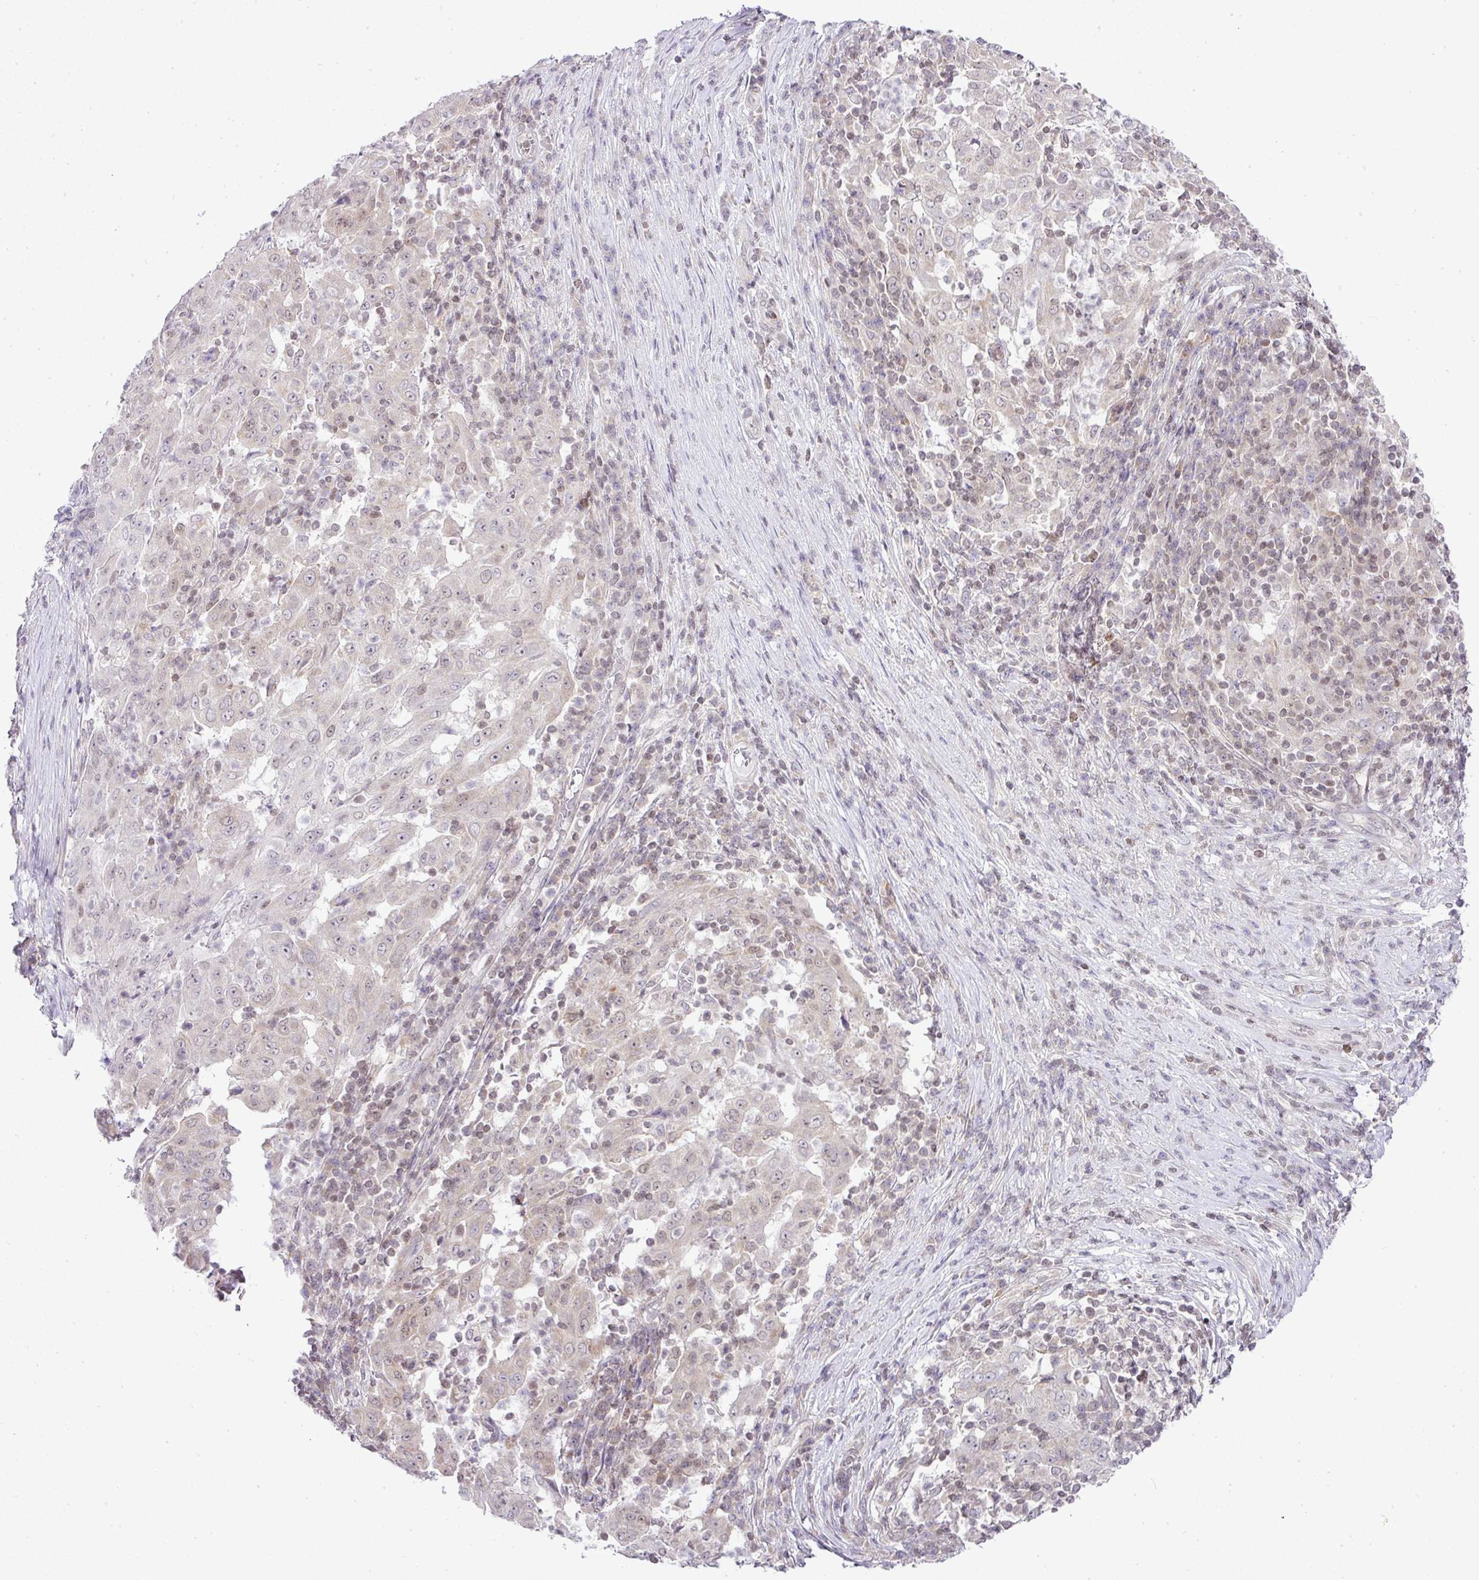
{"staining": {"intensity": "weak", "quantity": "25%-75%", "location": "nuclear"}, "tissue": "pancreatic cancer", "cell_type": "Tumor cells", "image_type": "cancer", "snomed": [{"axis": "morphology", "description": "Adenocarcinoma, NOS"}, {"axis": "topography", "description": "Pancreas"}], "caption": "Pancreatic cancer (adenocarcinoma) stained with DAB immunohistochemistry (IHC) demonstrates low levels of weak nuclear staining in about 25%-75% of tumor cells. The protein is stained brown, and the nuclei are stained in blue (DAB IHC with brightfield microscopy, high magnification).", "gene": "FAM32A", "patient": {"sex": "male", "age": 63}}